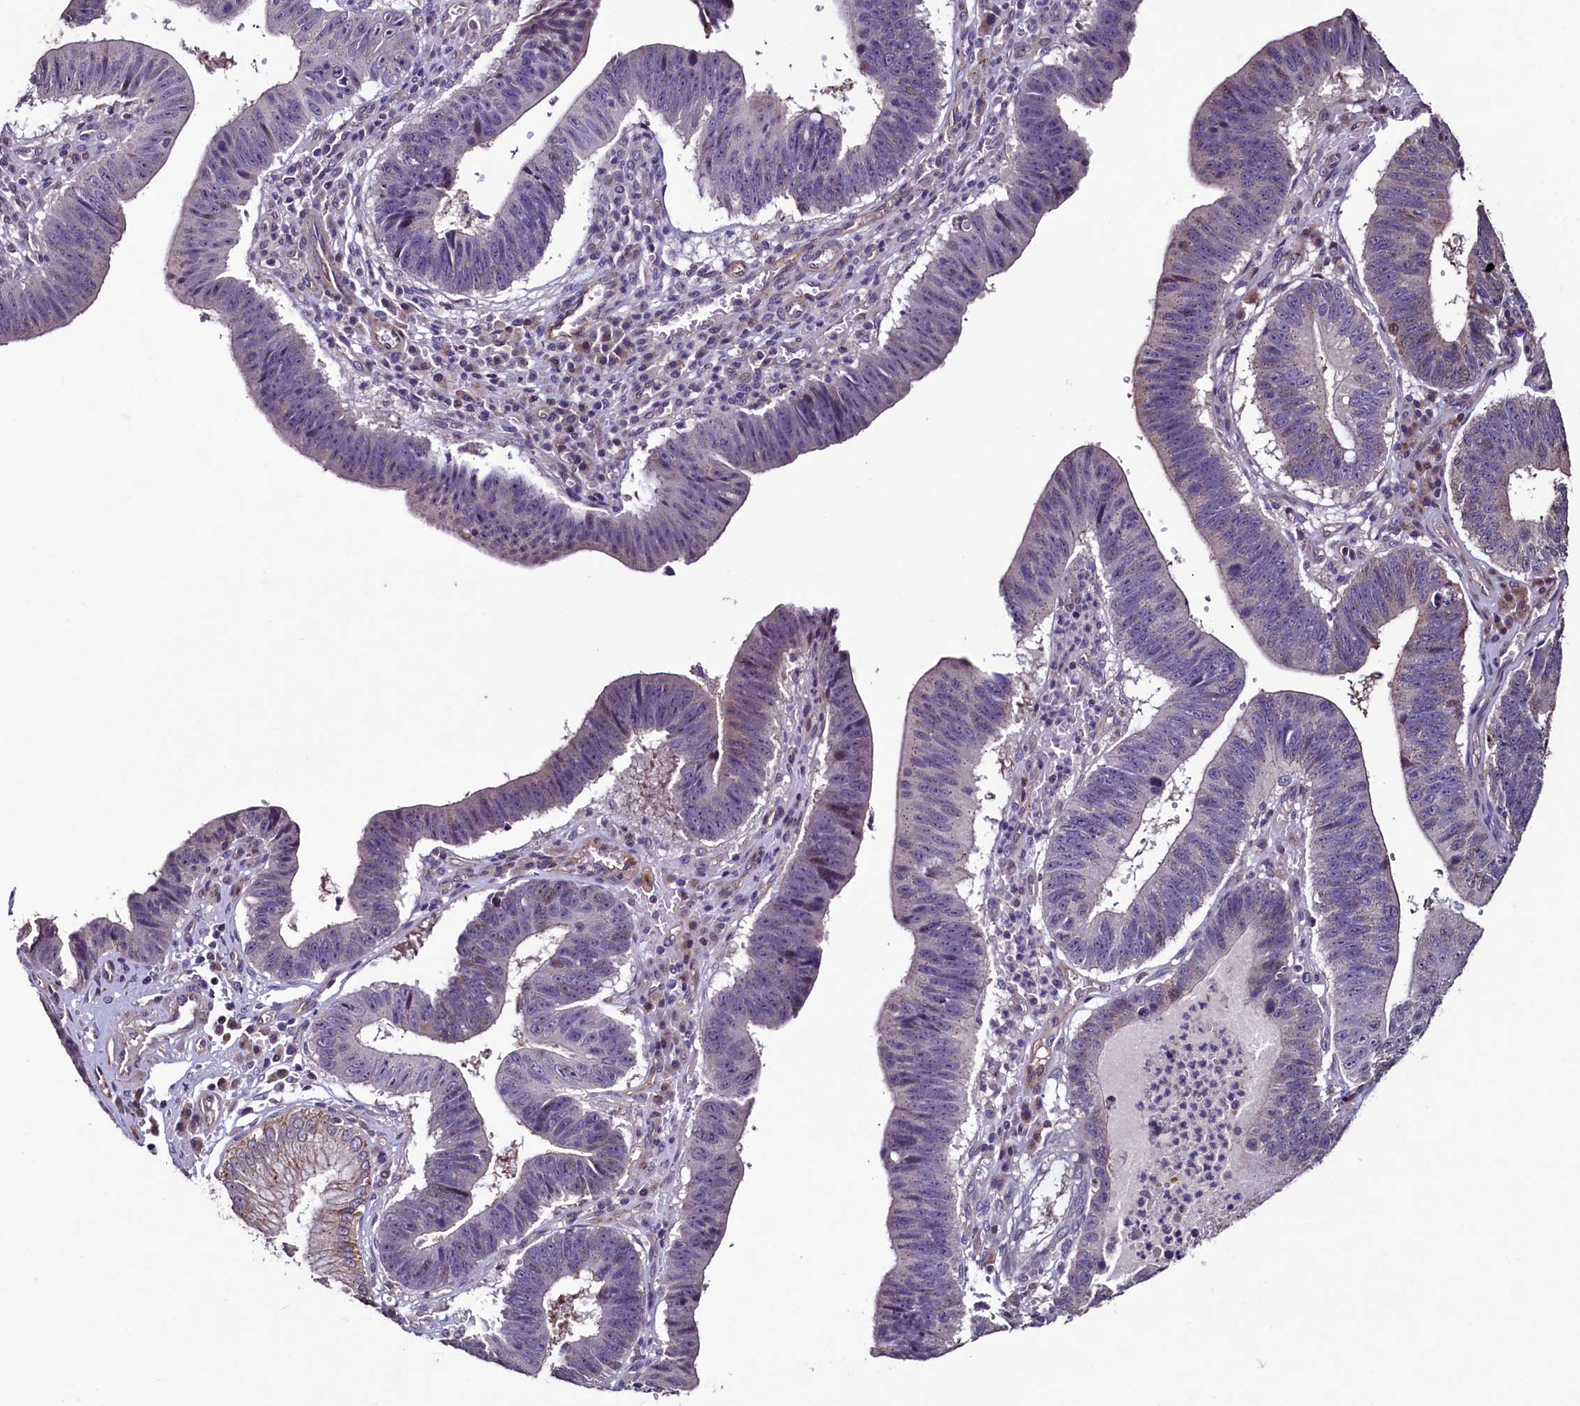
{"staining": {"intensity": "negative", "quantity": "none", "location": "none"}, "tissue": "stomach cancer", "cell_type": "Tumor cells", "image_type": "cancer", "snomed": [{"axis": "morphology", "description": "Adenocarcinoma, NOS"}, {"axis": "topography", "description": "Stomach"}], "caption": "Image shows no protein staining in tumor cells of adenocarcinoma (stomach) tissue.", "gene": "PALM", "patient": {"sex": "male", "age": 59}}